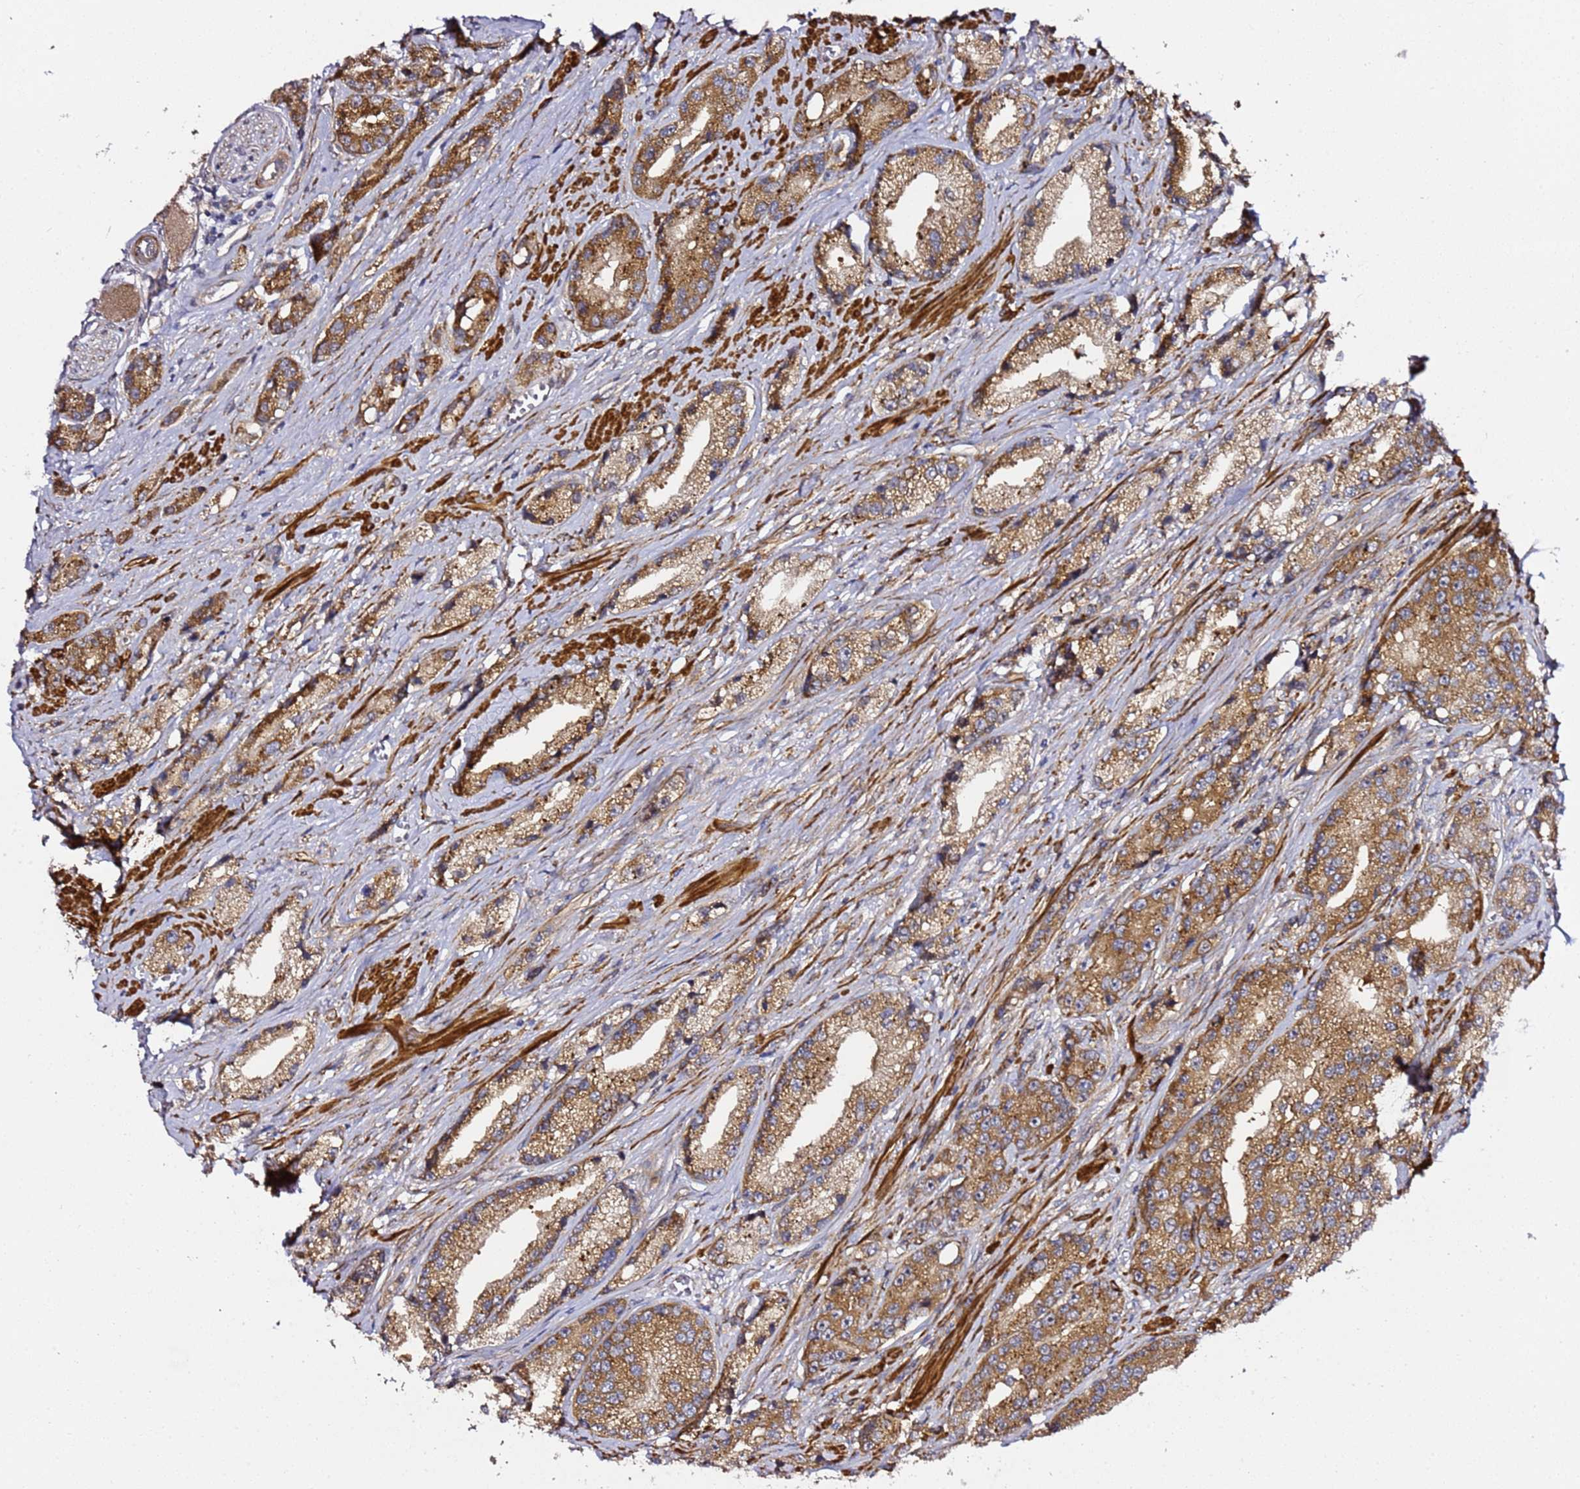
{"staining": {"intensity": "moderate", "quantity": ">75%", "location": "cytoplasmic/membranous"}, "tissue": "prostate cancer", "cell_type": "Tumor cells", "image_type": "cancer", "snomed": [{"axis": "morphology", "description": "Adenocarcinoma, High grade"}, {"axis": "topography", "description": "Prostate"}], "caption": "Human prostate adenocarcinoma (high-grade) stained with a protein marker exhibits moderate staining in tumor cells.", "gene": "PVRIG", "patient": {"sex": "male", "age": 74}}